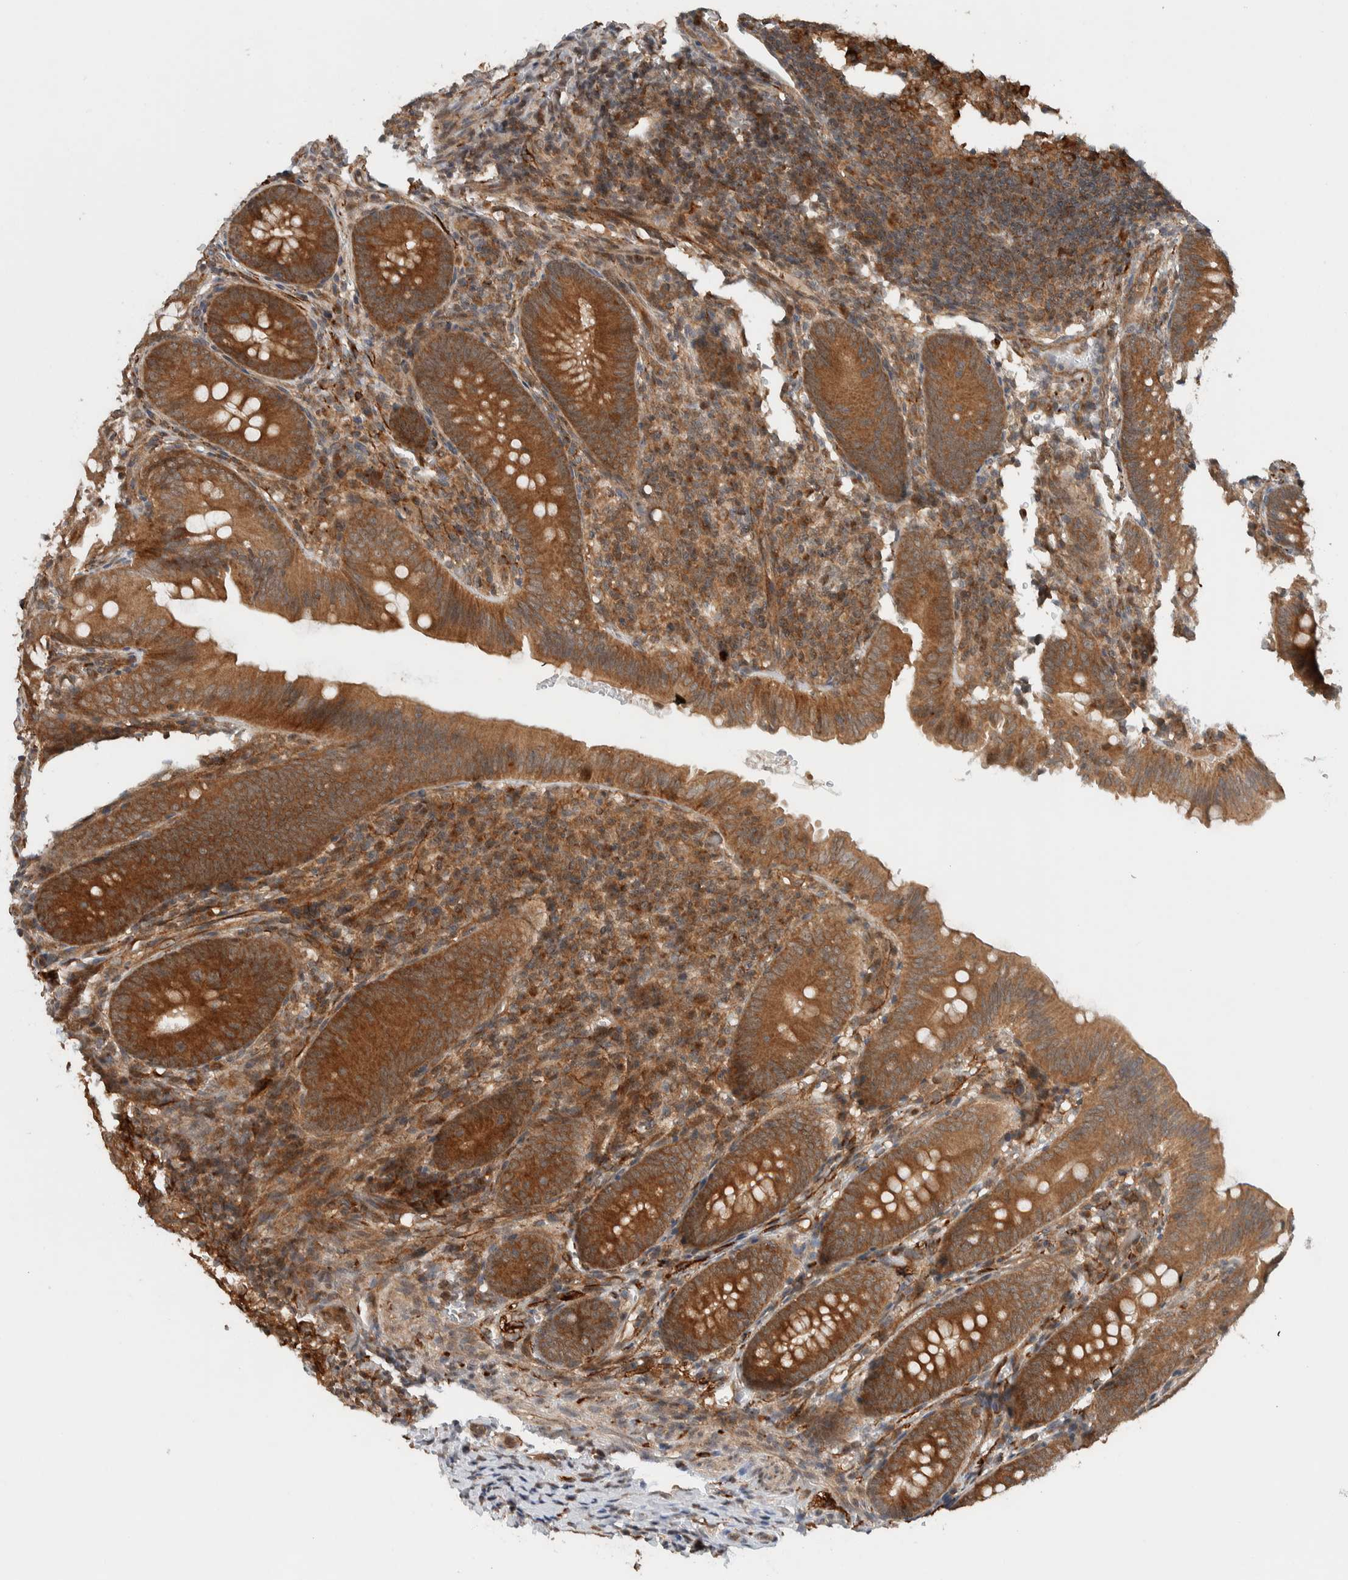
{"staining": {"intensity": "strong", "quantity": ">75%", "location": "cytoplasmic/membranous"}, "tissue": "appendix", "cell_type": "Glandular cells", "image_type": "normal", "snomed": [{"axis": "morphology", "description": "Normal tissue, NOS"}, {"axis": "topography", "description": "Appendix"}], "caption": "A high-resolution micrograph shows immunohistochemistry staining of unremarkable appendix, which shows strong cytoplasmic/membranous positivity in about >75% of glandular cells. (DAB = brown stain, brightfield microscopy at high magnification).", "gene": "KLHL6", "patient": {"sex": "male", "age": 1}}